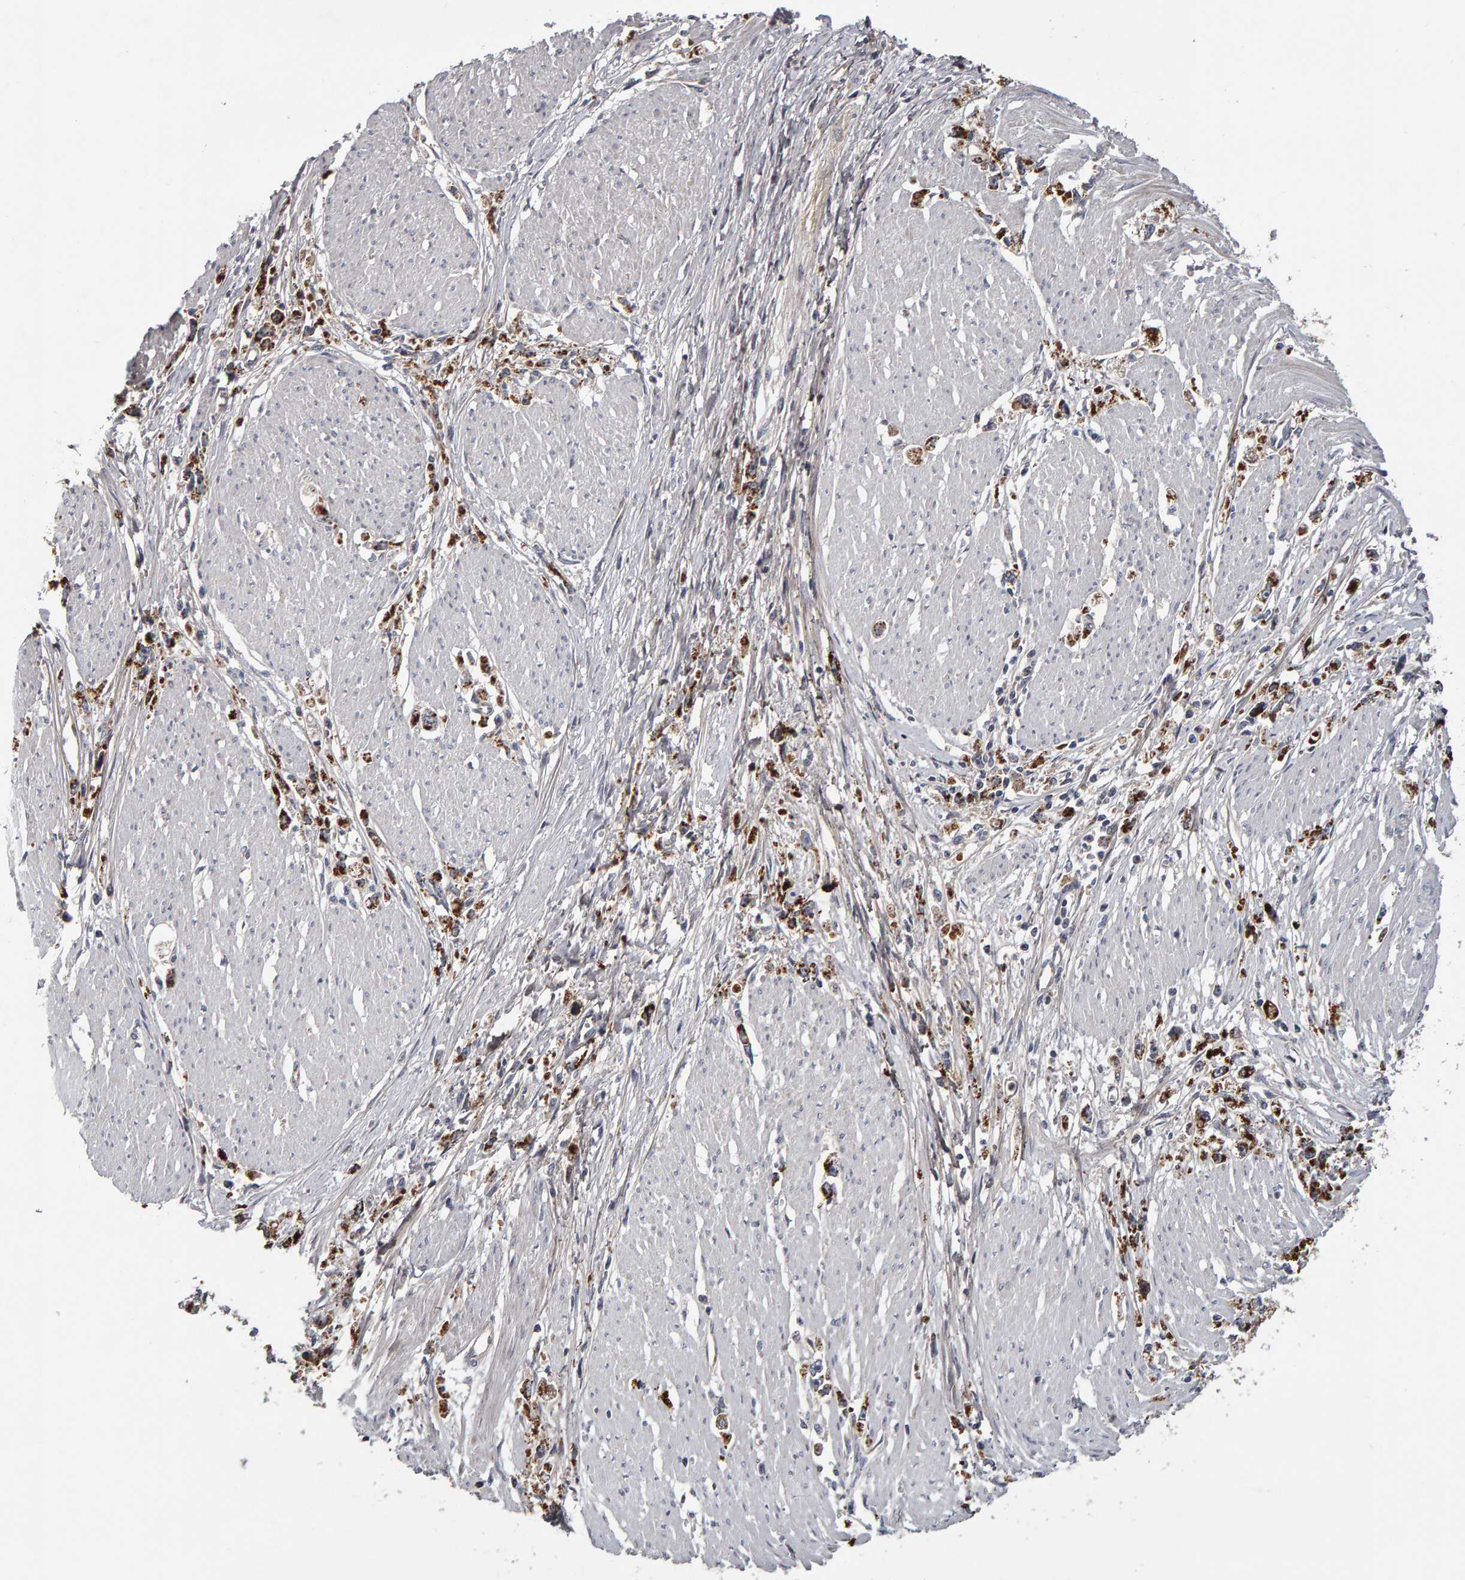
{"staining": {"intensity": "strong", "quantity": ">75%", "location": "cytoplasmic/membranous"}, "tissue": "stomach cancer", "cell_type": "Tumor cells", "image_type": "cancer", "snomed": [{"axis": "morphology", "description": "Adenocarcinoma, NOS"}, {"axis": "topography", "description": "Stomach"}], "caption": "Protein analysis of stomach cancer (adenocarcinoma) tissue reveals strong cytoplasmic/membranous expression in approximately >75% of tumor cells.", "gene": "CANT1", "patient": {"sex": "female", "age": 59}}